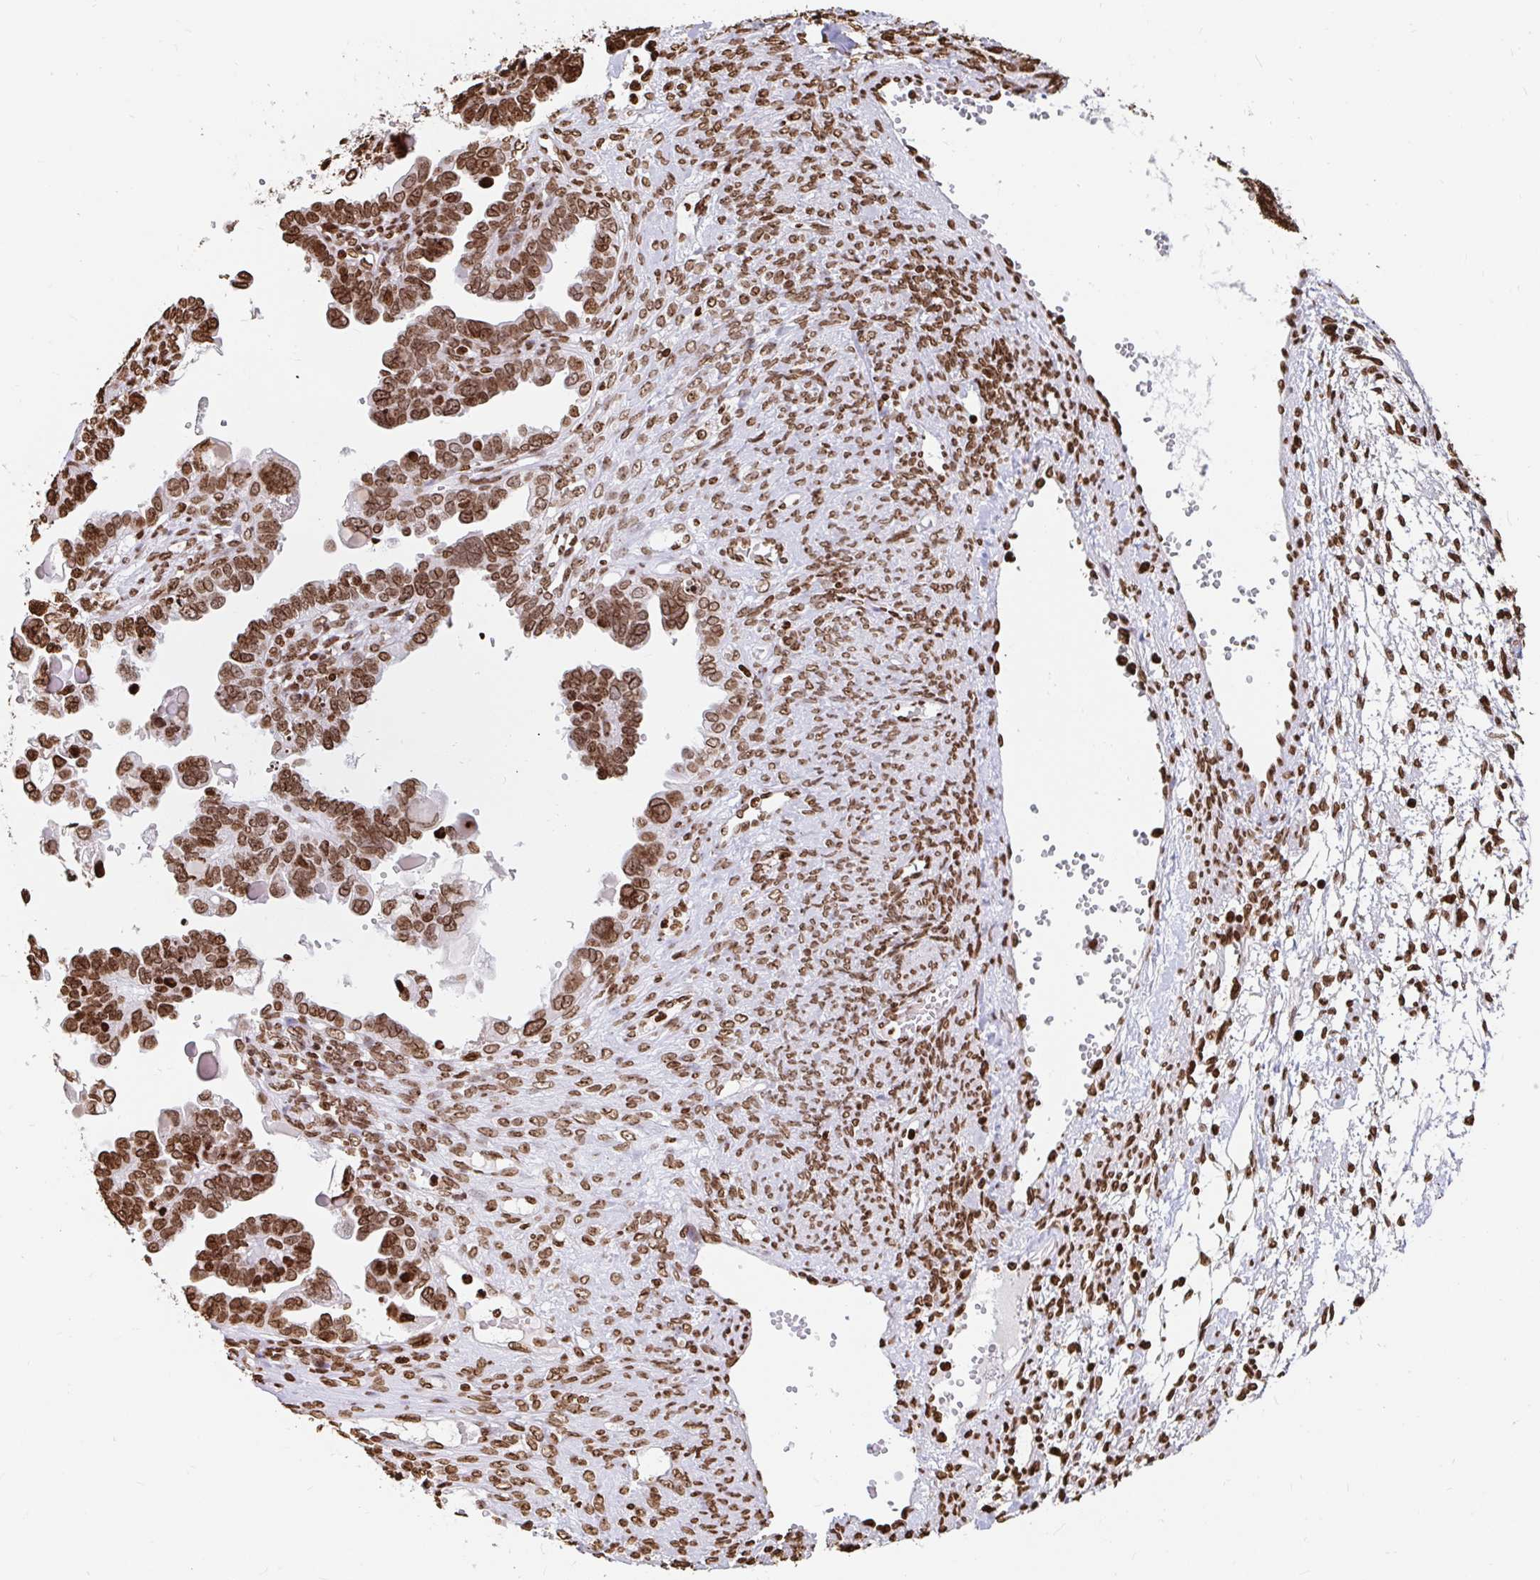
{"staining": {"intensity": "strong", "quantity": ">75%", "location": "nuclear"}, "tissue": "ovarian cancer", "cell_type": "Tumor cells", "image_type": "cancer", "snomed": [{"axis": "morphology", "description": "Cystadenocarcinoma, serous, NOS"}, {"axis": "topography", "description": "Ovary"}], "caption": "The micrograph reveals a brown stain indicating the presence of a protein in the nuclear of tumor cells in serous cystadenocarcinoma (ovarian). (Brightfield microscopy of DAB IHC at high magnification).", "gene": "H2BC5", "patient": {"sex": "female", "age": 51}}